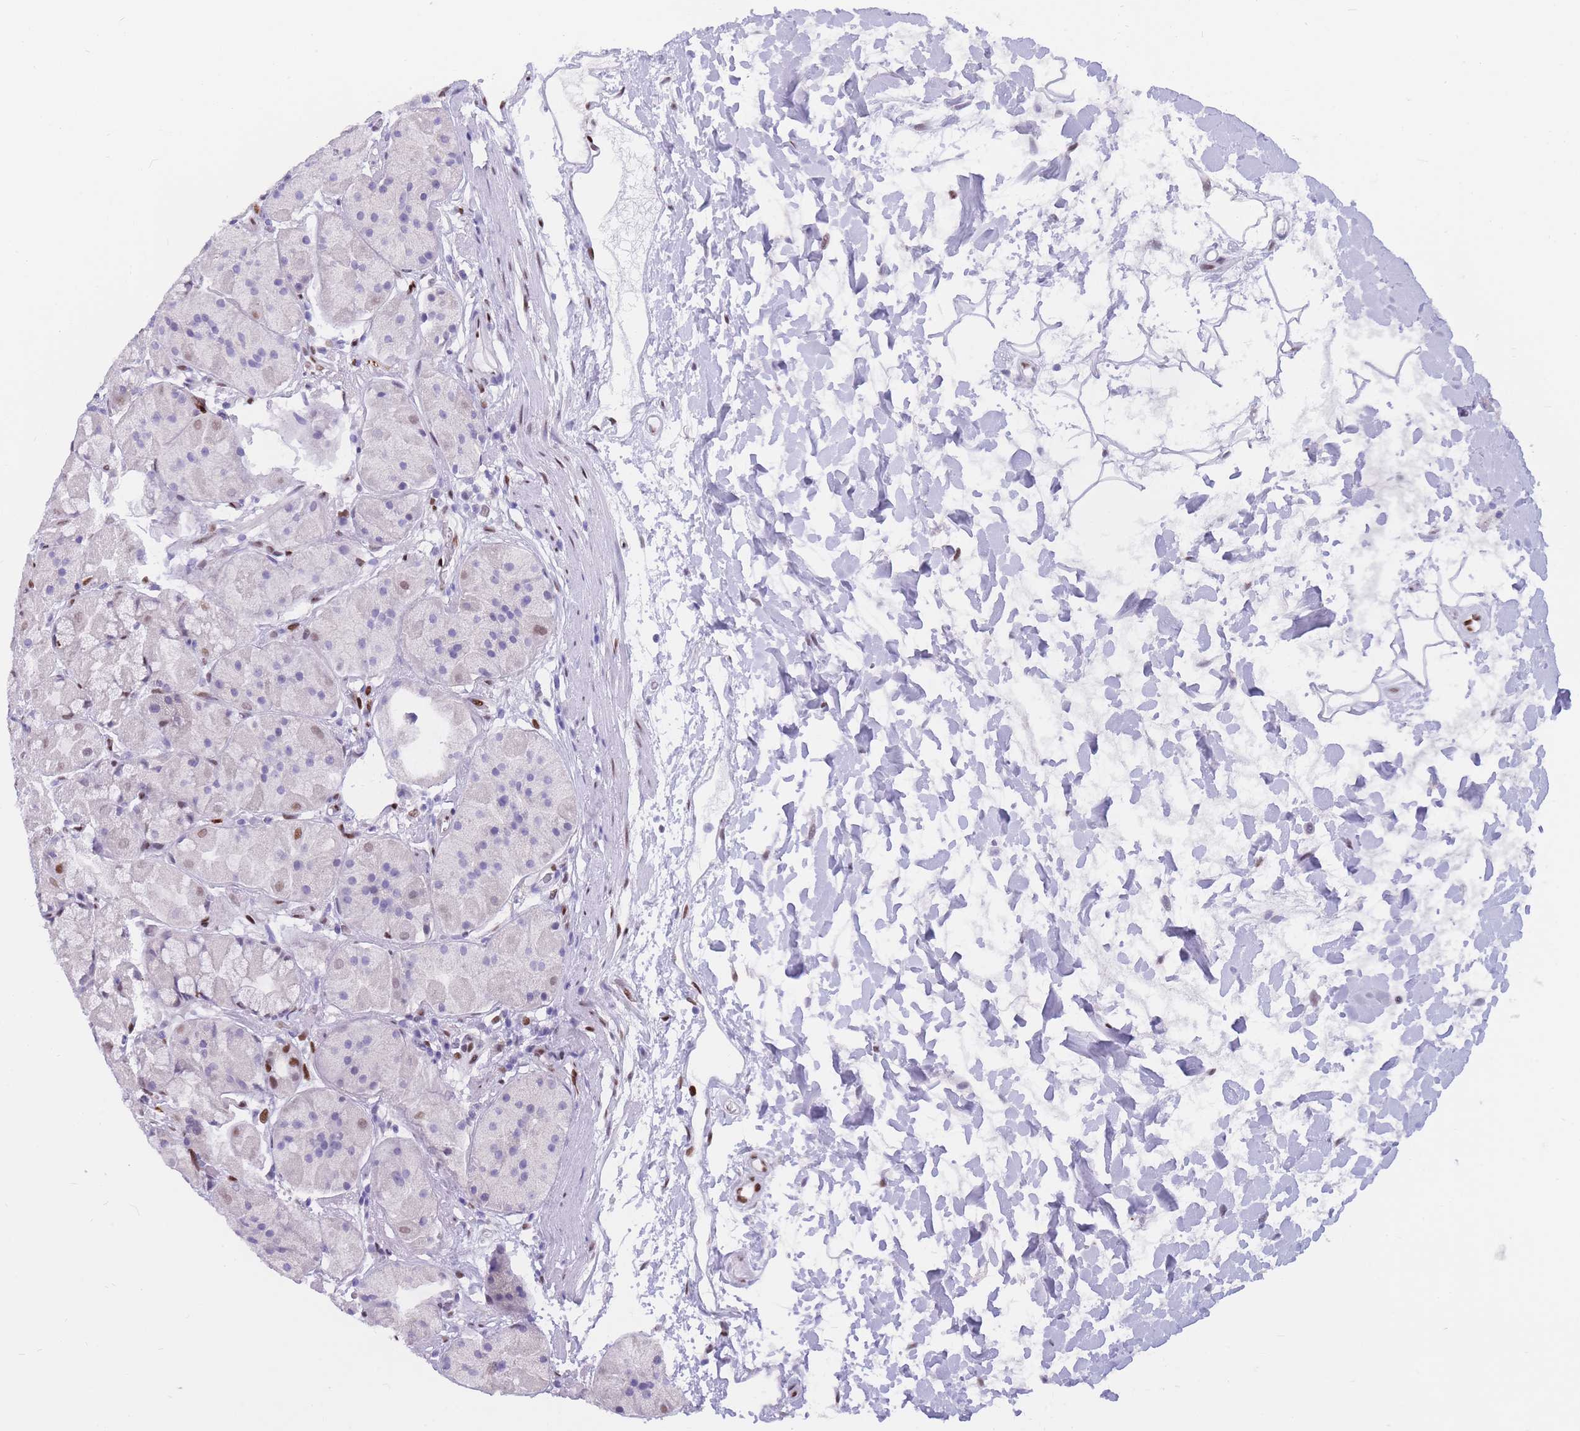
{"staining": {"intensity": "strong", "quantity": "<25%", "location": "nuclear"}, "tissue": "stomach", "cell_type": "Glandular cells", "image_type": "normal", "snomed": [{"axis": "morphology", "description": "Normal tissue, NOS"}, {"axis": "topography", "description": "Stomach"}], "caption": "A medium amount of strong nuclear staining is present in about <25% of glandular cells in unremarkable stomach. Nuclei are stained in blue.", "gene": "NASP", "patient": {"sex": "male", "age": 57}}